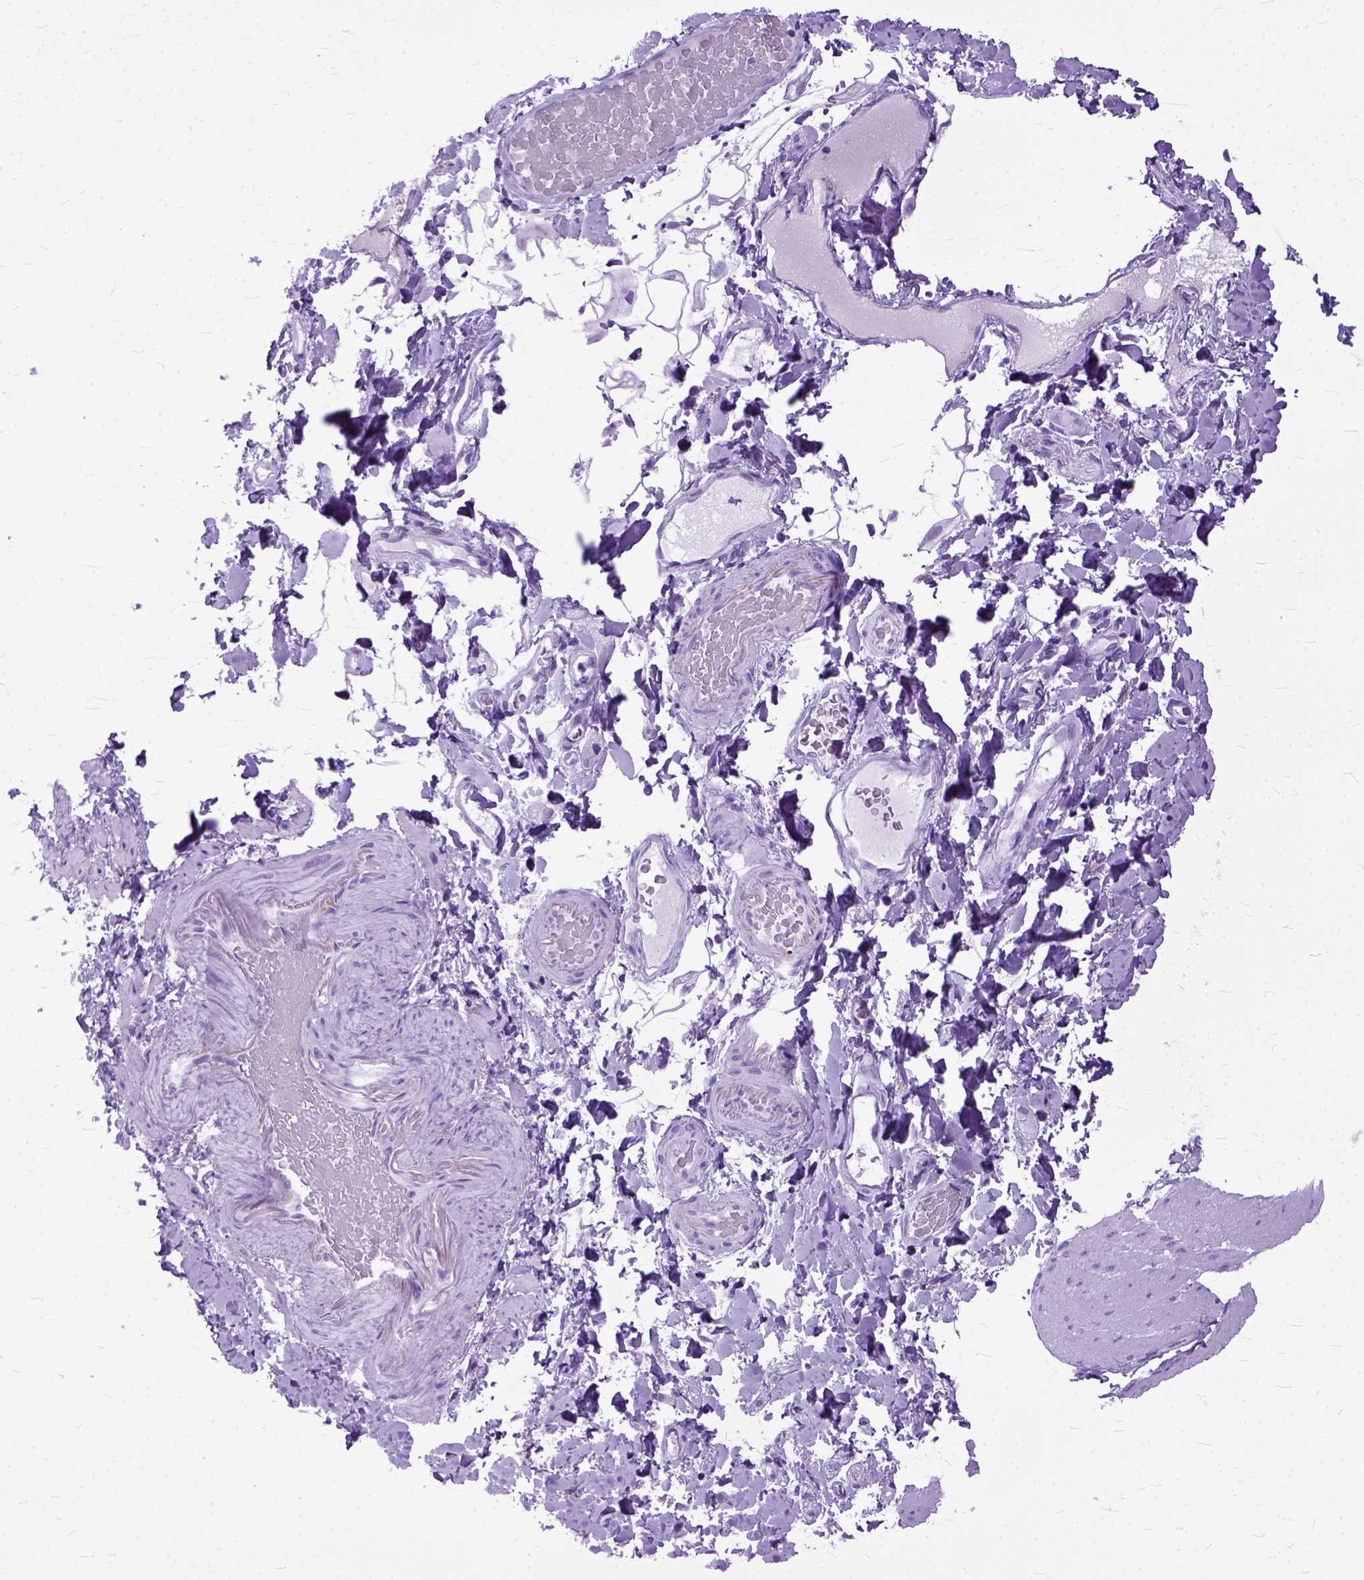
{"staining": {"intensity": "negative", "quantity": "none", "location": "none"}, "tissue": "smooth muscle", "cell_type": "Smooth muscle cells", "image_type": "normal", "snomed": [{"axis": "morphology", "description": "Normal tissue, NOS"}, {"axis": "topography", "description": "Smooth muscle"}, {"axis": "topography", "description": "Colon"}], "caption": "Photomicrograph shows no protein positivity in smooth muscle cells of unremarkable smooth muscle. (DAB immunohistochemistry (IHC) visualized using brightfield microscopy, high magnification).", "gene": "GNGT1", "patient": {"sex": "male", "age": 73}}